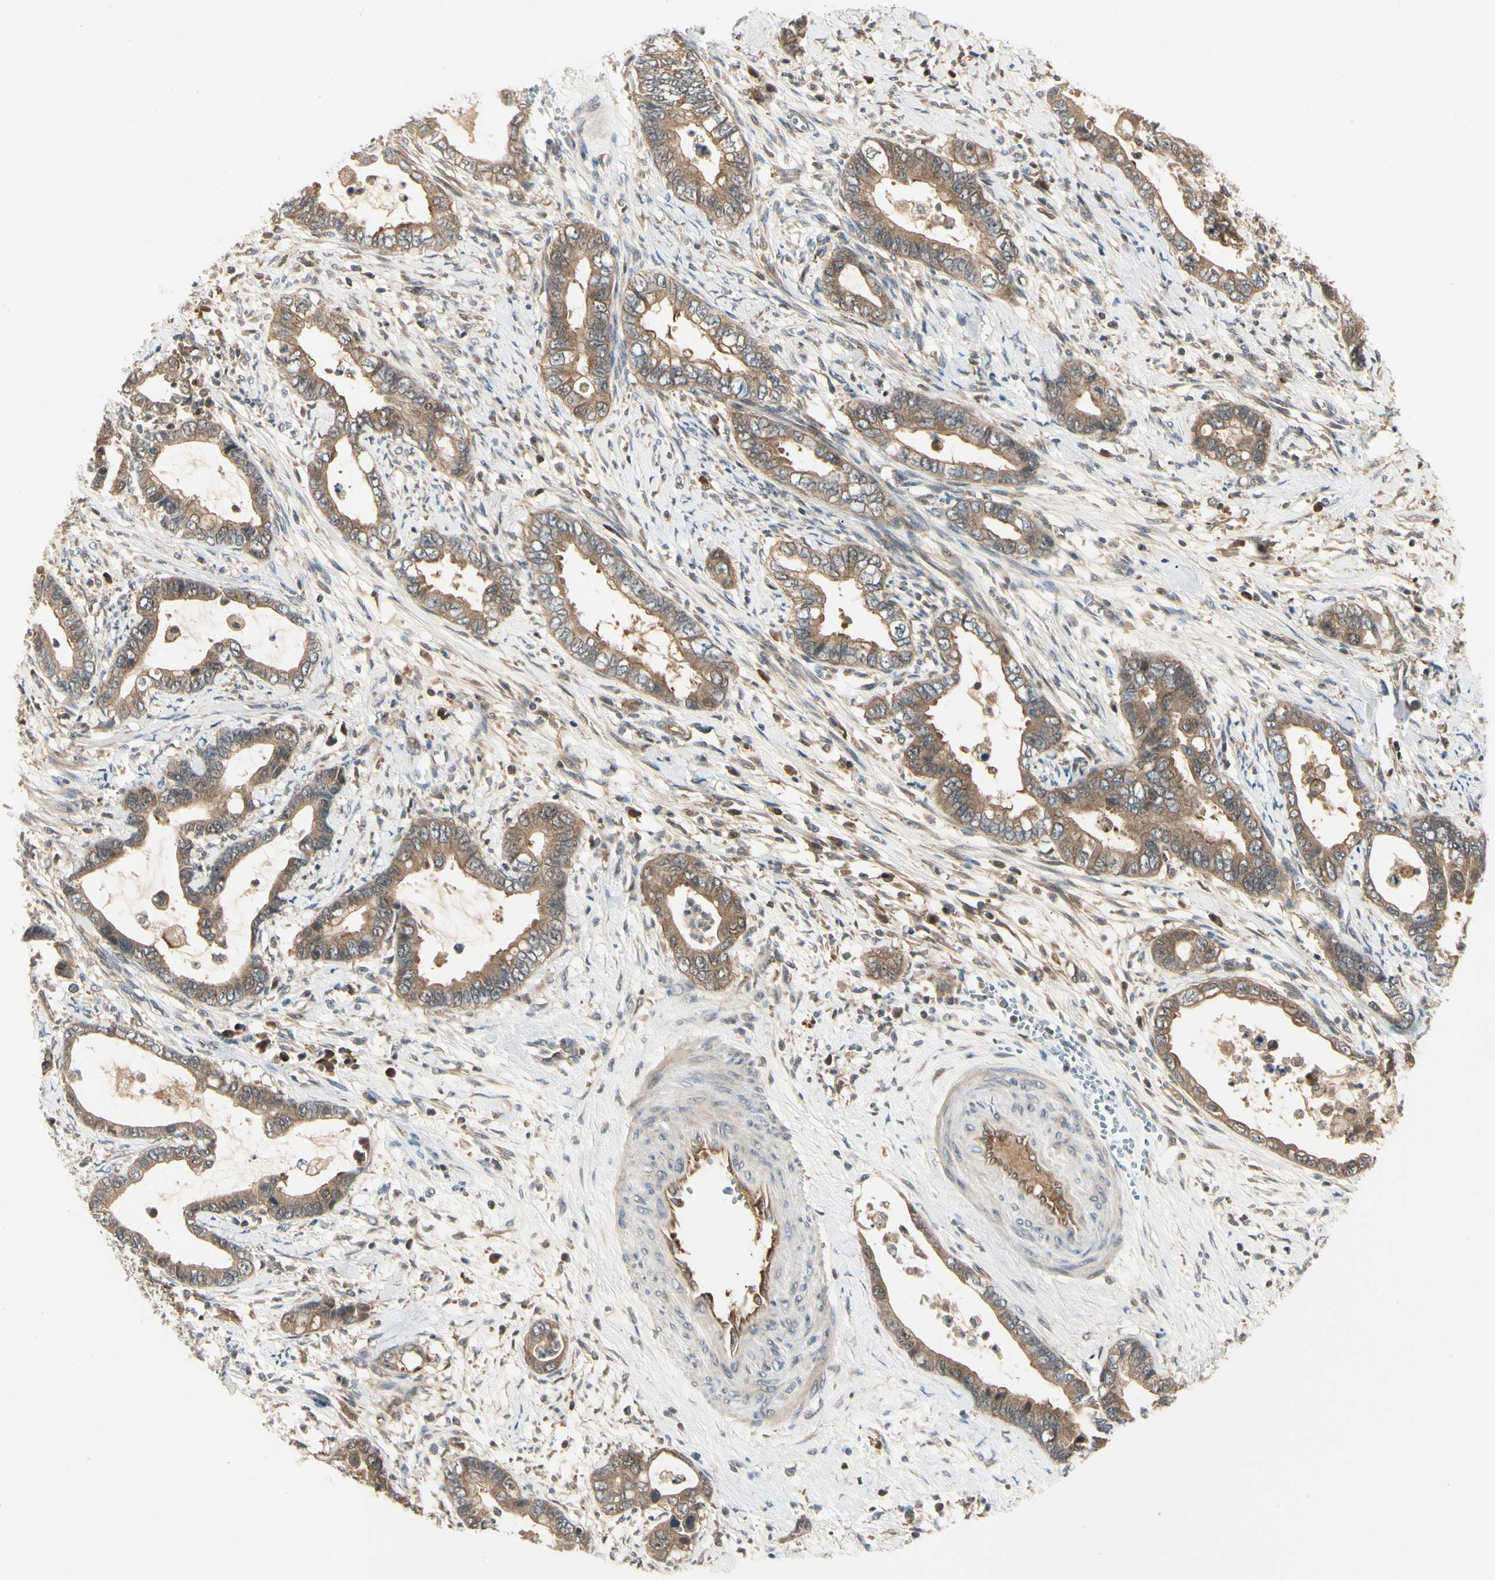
{"staining": {"intensity": "moderate", "quantity": ">75%", "location": "cytoplasmic/membranous"}, "tissue": "cervical cancer", "cell_type": "Tumor cells", "image_type": "cancer", "snomed": [{"axis": "morphology", "description": "Adenocarcinoma, NOS"}, {"axis": "topography", "description": "Cervix"}], "caption": "Protein staining exhibits moderate cytoplasmic/membranous staining in approximately >75% of tumor cells in cervical cancer.", "gene": "RNF14", "patient": {"sex": "female", "age": 44}}